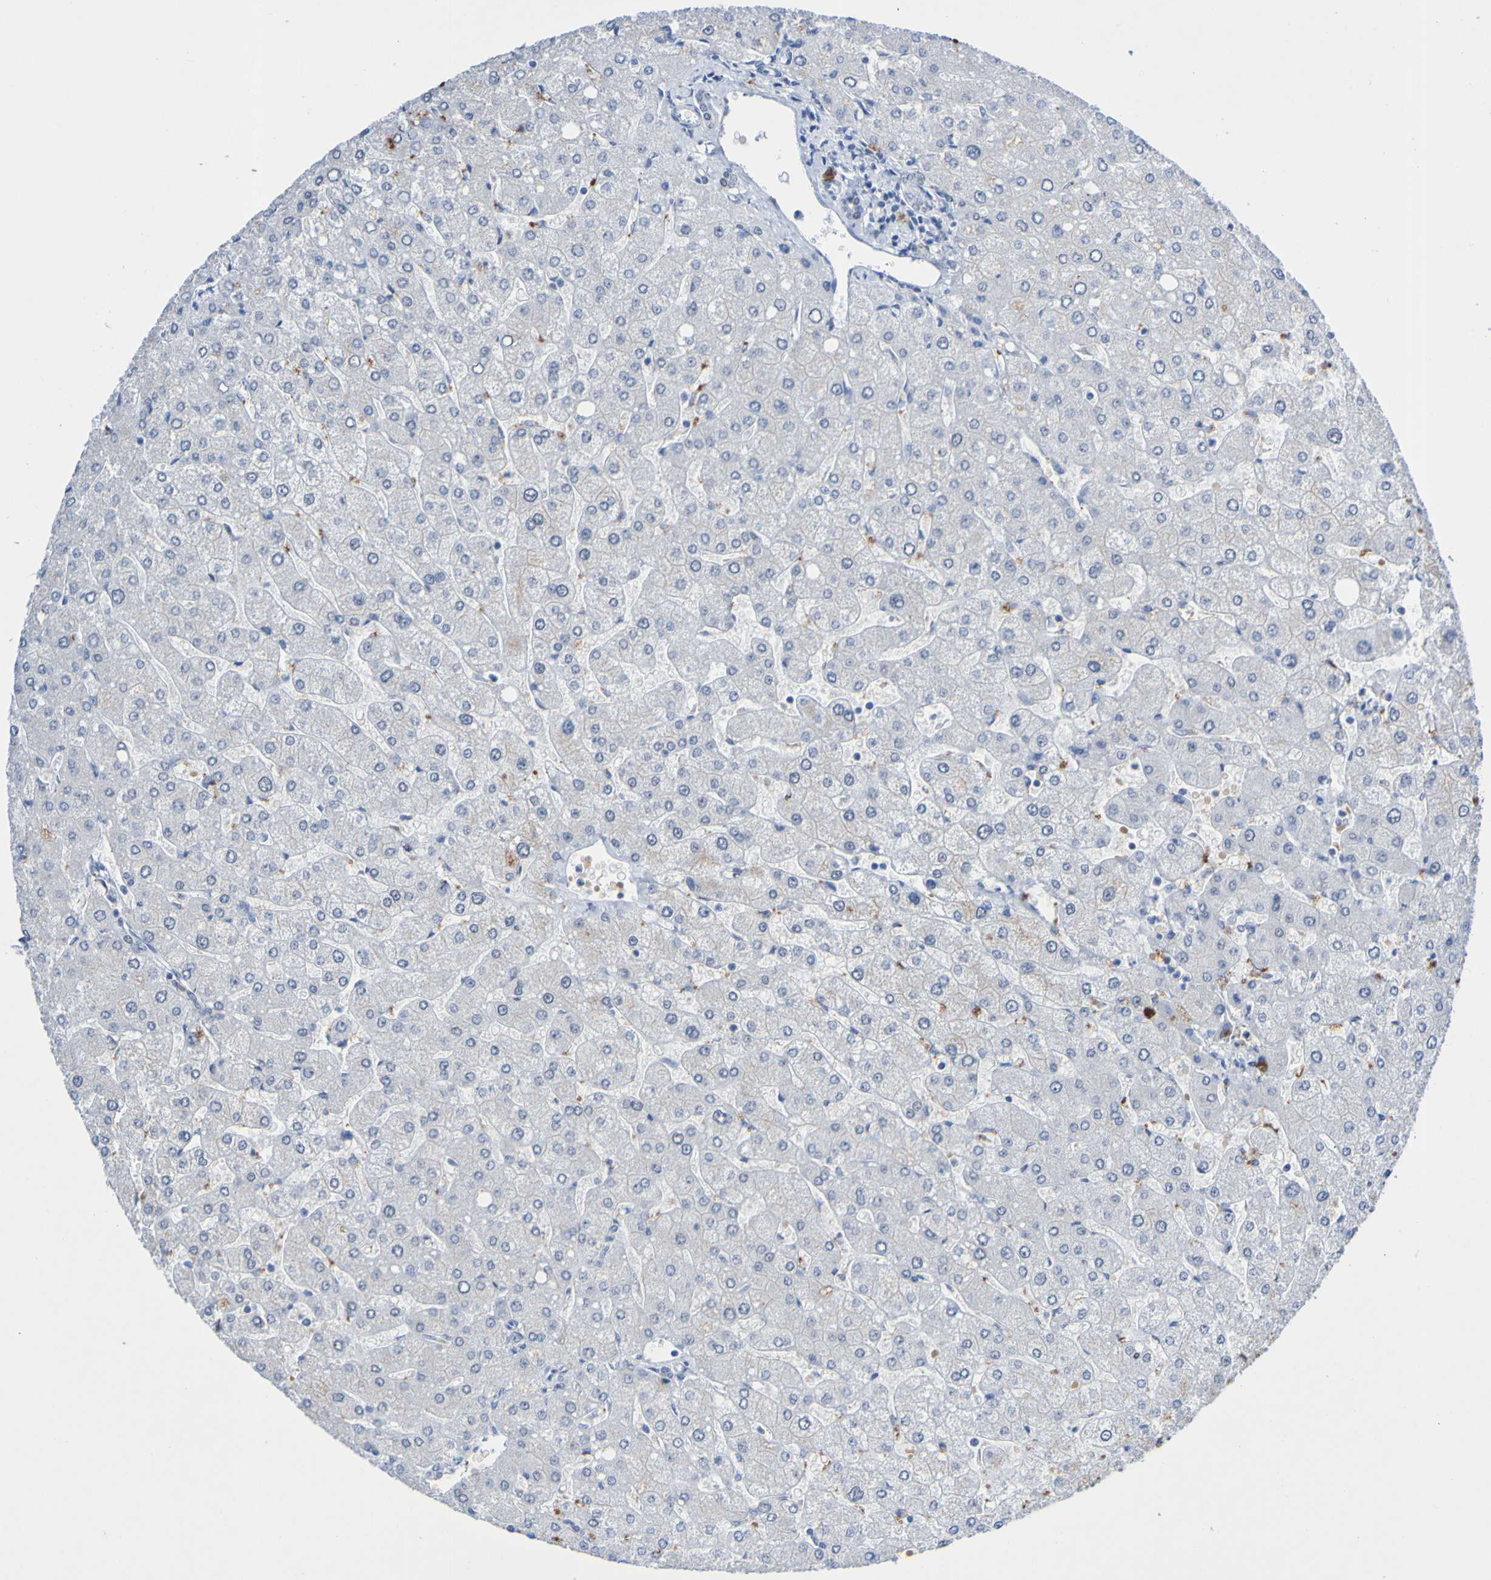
{"staining": {"intensity": "negative", "quantity": "none", "location": "none"}, "tissue": "liver", "cell_type": "Cholangiocytes", "image_type": "normal", "snomed": [{"axis": "morphology", "description": "Normal tissue, NOS"}, {"axis": "topography", "description": "Liver"}], "caption": "This is a micrograph of immunohistochemistry staining of normal liver, which shows no positivity in cholangiocytes.", "gene": "PCGF1", "patient": {"sex": "male", "age": 55}}